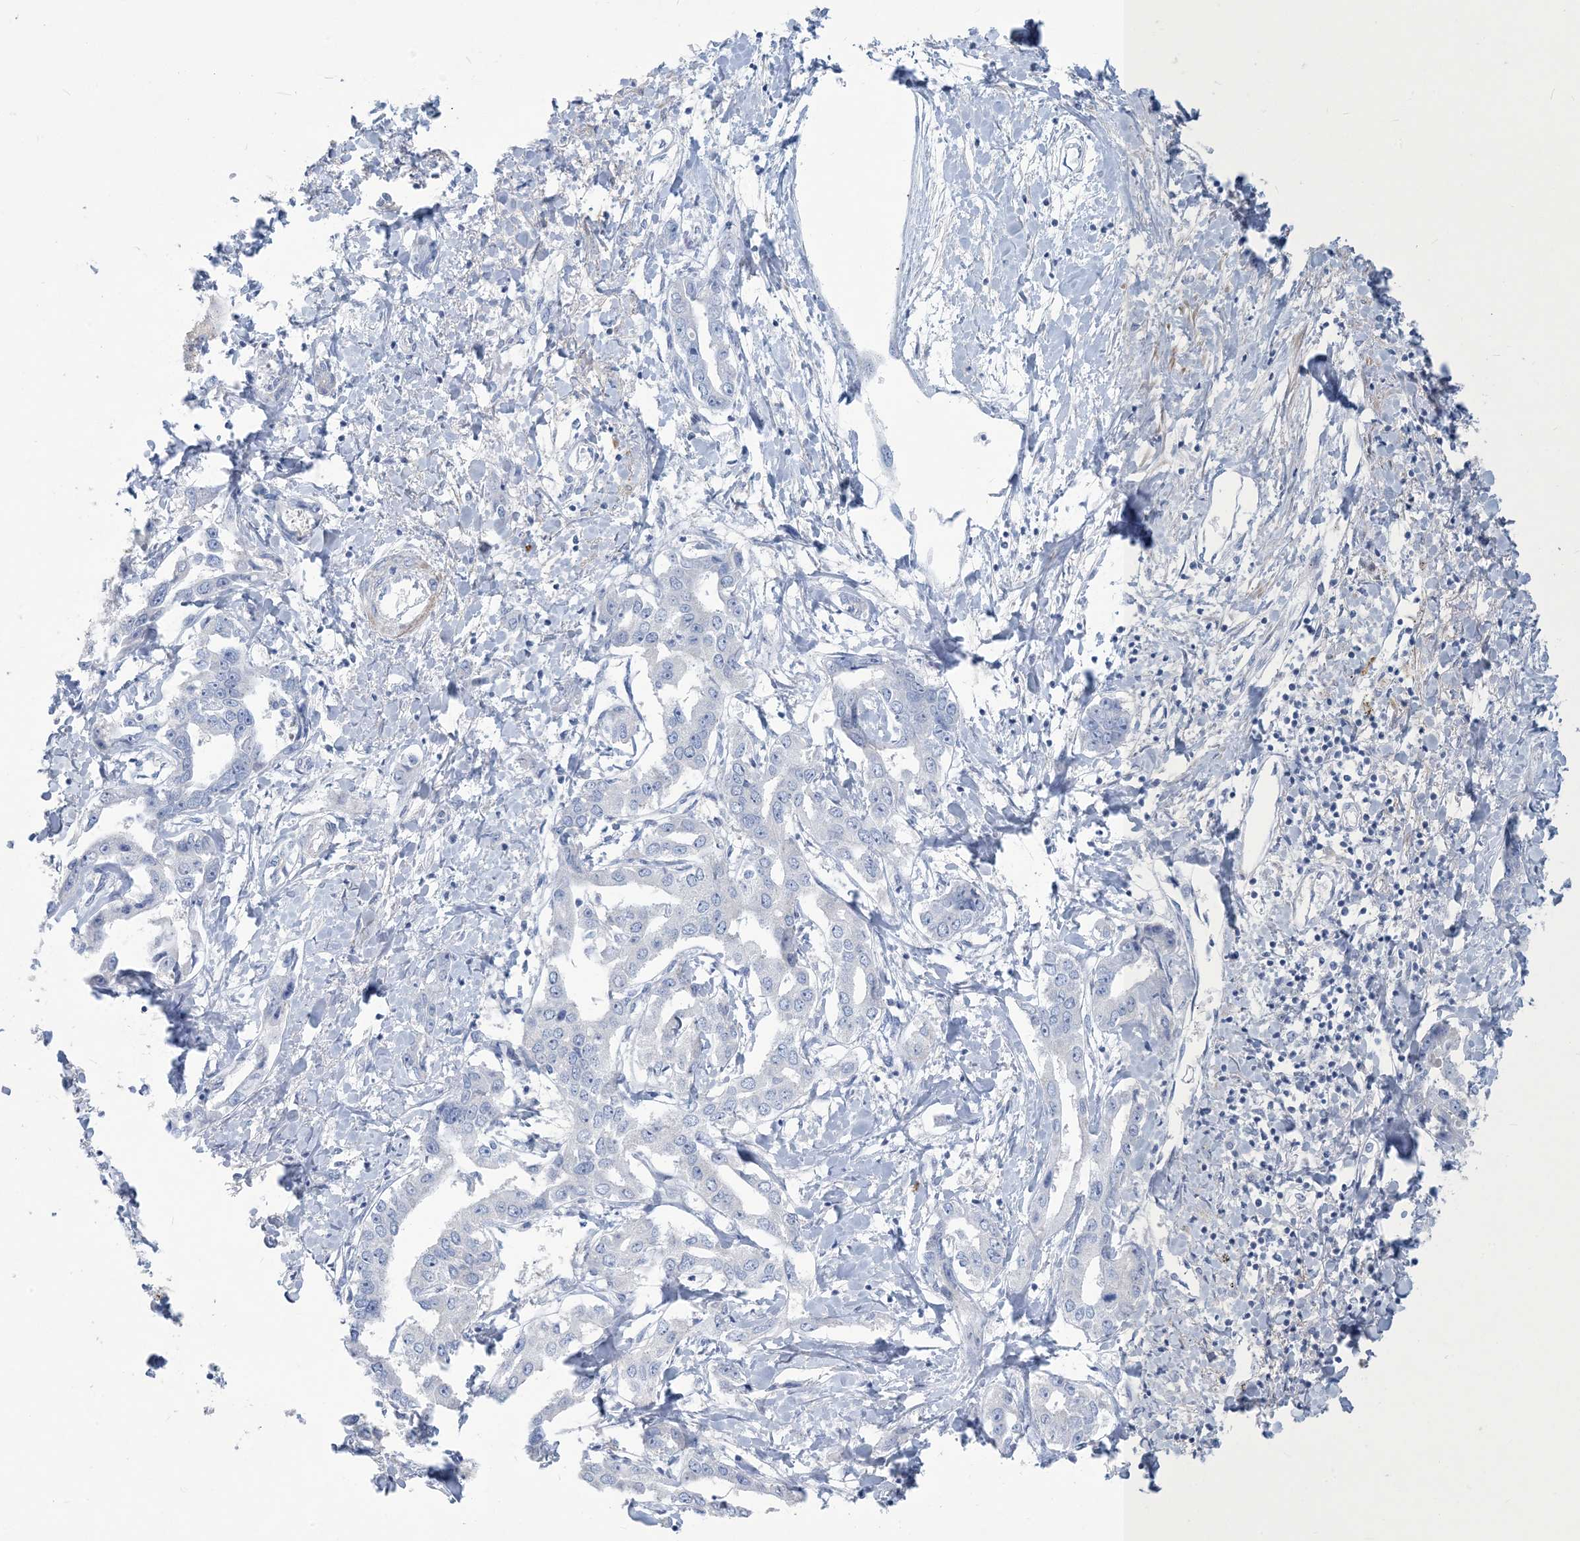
{"staining": {"intensity": "negative", "quantity": "none", "location": "none"}, "tissue": "liver cancer", "cell_type": "Tumor cells", "image_type": "cancer", "snomed": [{"axis": "morphology", "description": "Cholangiocarcinoma"}, {"axis": "topography", "description": "Liver"}], "caption": "There is no significant positivity in tumor cells of liver cancer. Nuclei are stained in blue.", "gene": "MOXD1", "patient": {"sex": "male", "age": 59}}